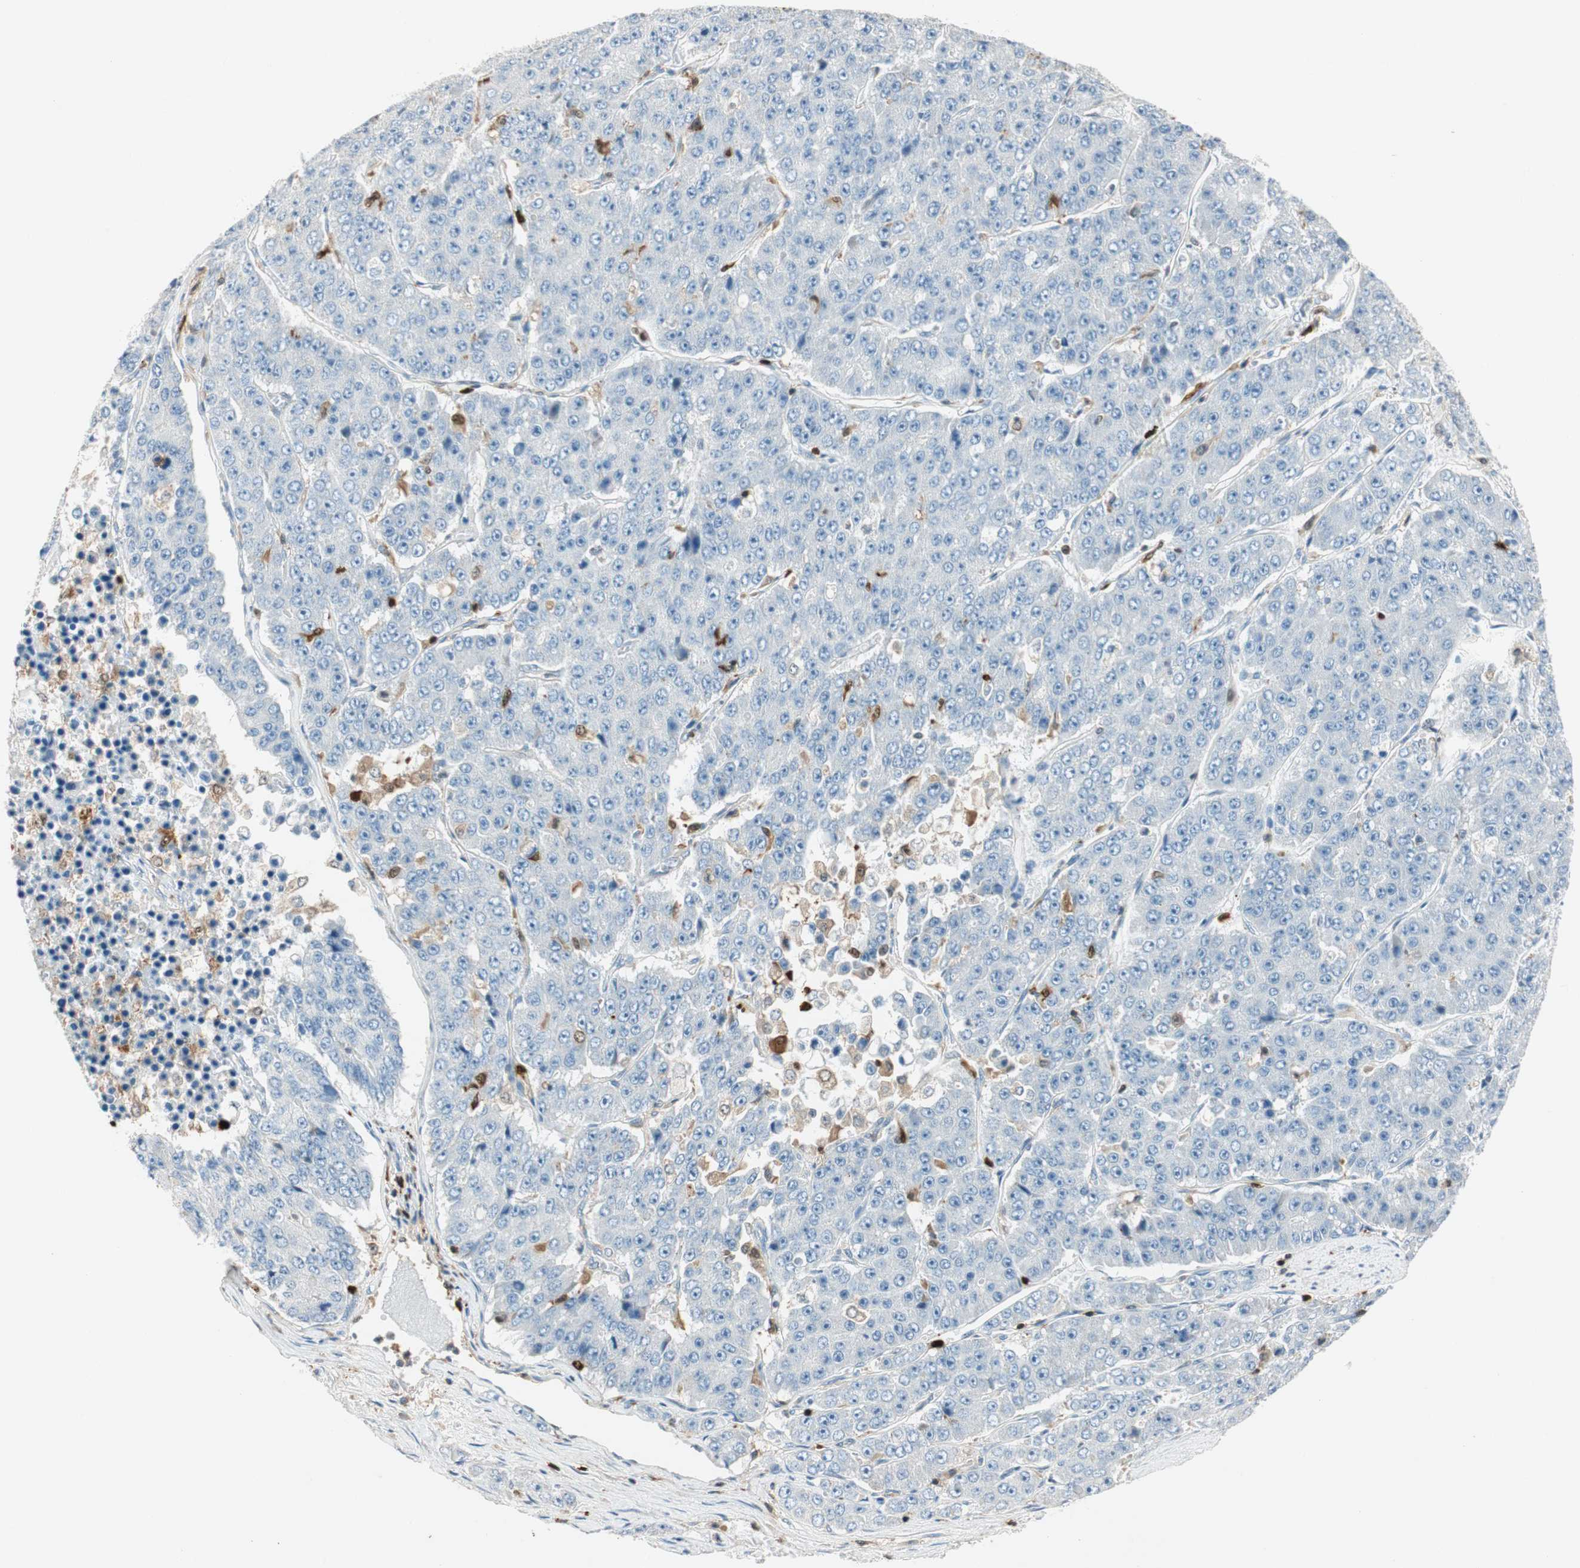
{"staining": {"intensity": "negative", "quantity": "none", "location": "none"}, "tissue": "pancreatic cancer", "cell_type": "Tumor cells", "image_type": "cancer", "snomed": [{"axis": "morphology", "description": "Adenocarcinoma, NOS"}, {"axis": "topography", "description": "Pancreas"}], "caption": "The photomicrograph reveals no significant staining in tumor cells of pancreatic cancer.", "gene": "COTL1", "patient": {"sex": "male", "age": 50}}